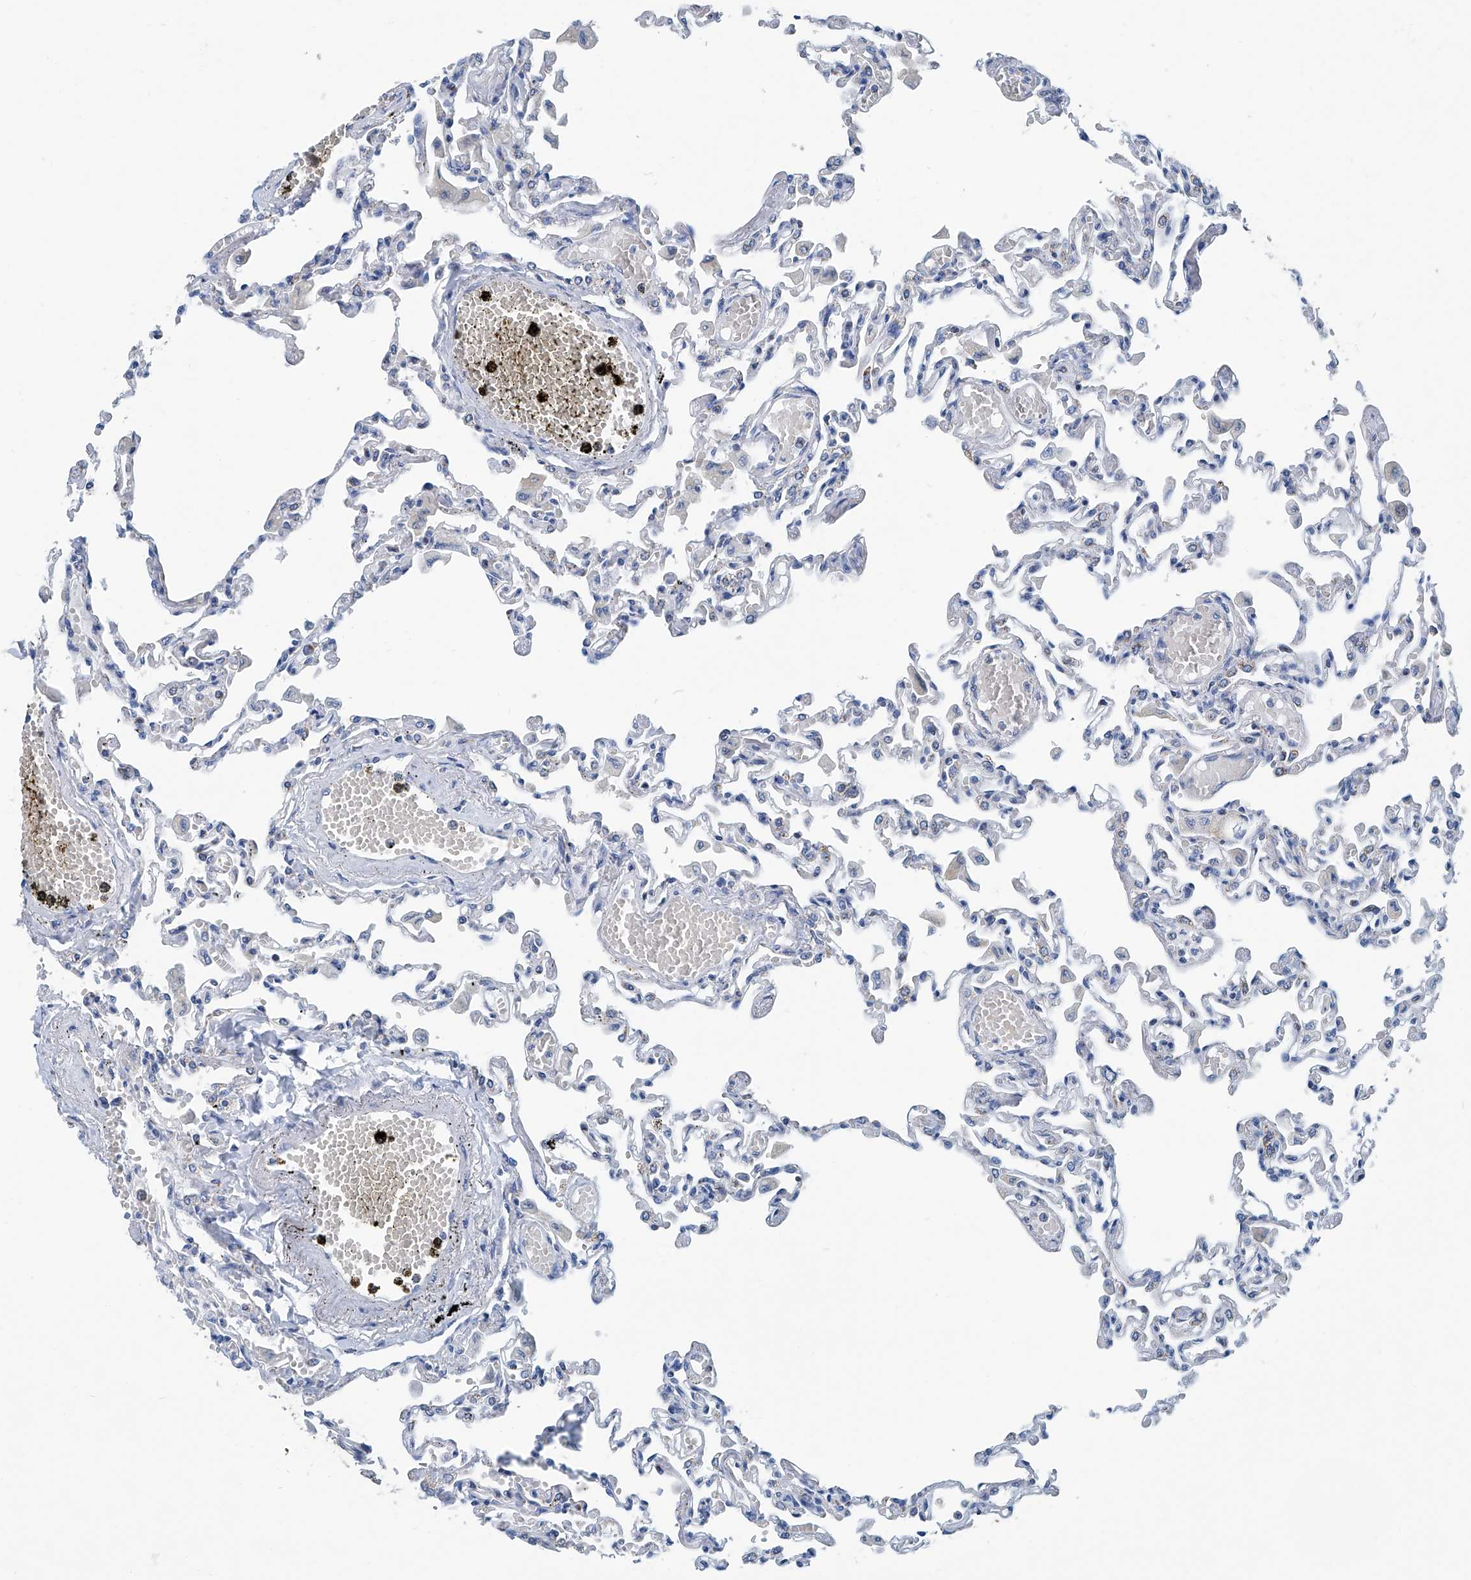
{"staining": {"intensity": "negative", "quantity": "none", "location": "none"}, "tissue": "lung", "cell_type": "Alveolar cells", "image_type": "normal", "snomed": [{"axis": "morphology", "description": "Normal tissue, NOS"}, {"axis": "topography", "description": "Bronchus"}, {"axis": "topography", "description": "Lung"}], "caption": "A high-resolution photomicrograph shows IHC staining of unremarkable lung, which demonstrates no significant expression in alveolar cells.", "gene": "MT", "patient": {"sex": "female", "age": 49}}